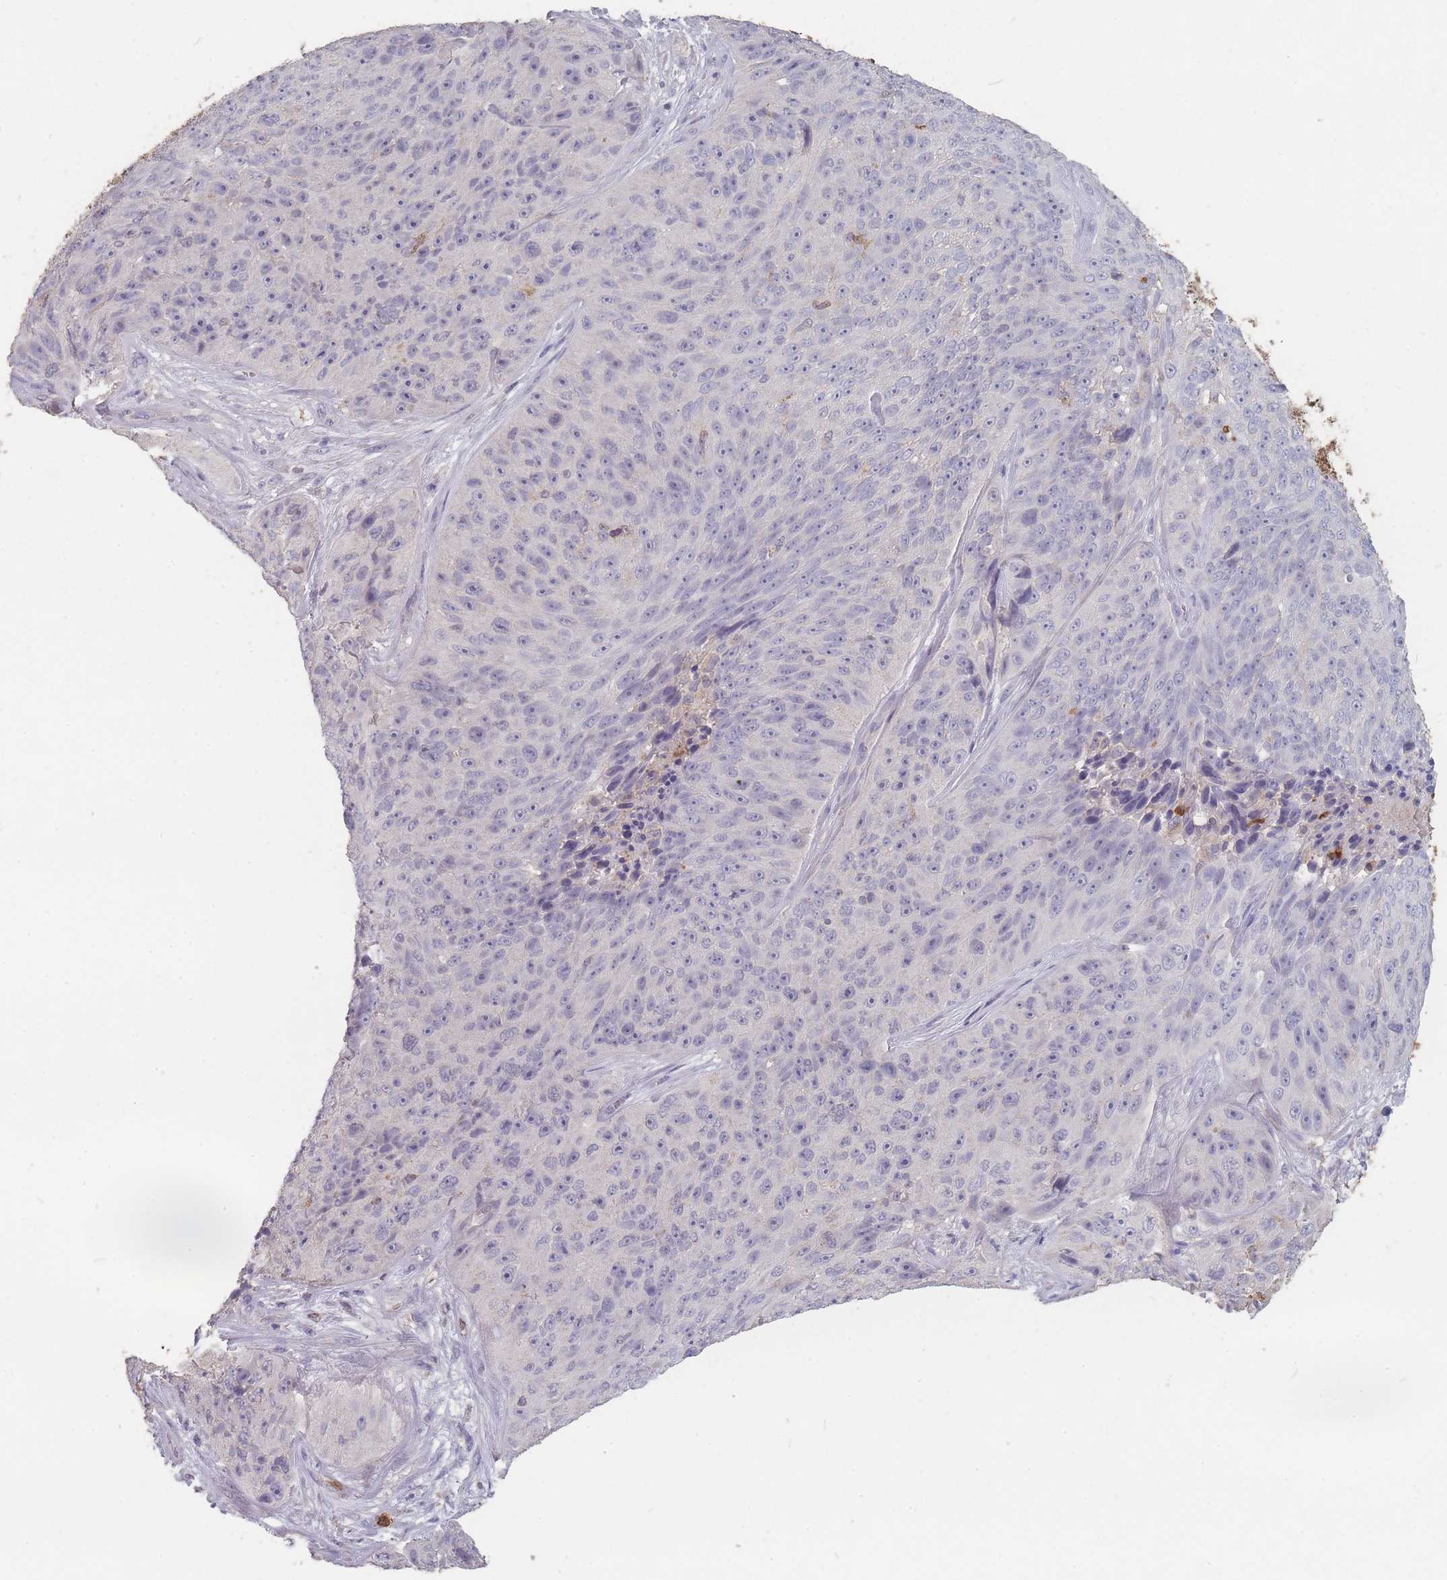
{"staining": {"intensity": "negative", "quantity": "none", "location": "none"}, "tissue": "skin cancer", "cell_type": "Tumor cells", "image_type": "cancer", "snomed": [{"axis": "morphology", "description": "Squamous cell carcinoma, NOS"}, {"axis": "topography", "description": "Skin"}], "caption": "Image shows no protein staining in tumor cells of skin cancer (squamous cell carcinoma) tissue.", "gene": "BST1", "patient": {"sex": "female", "age": 87}}